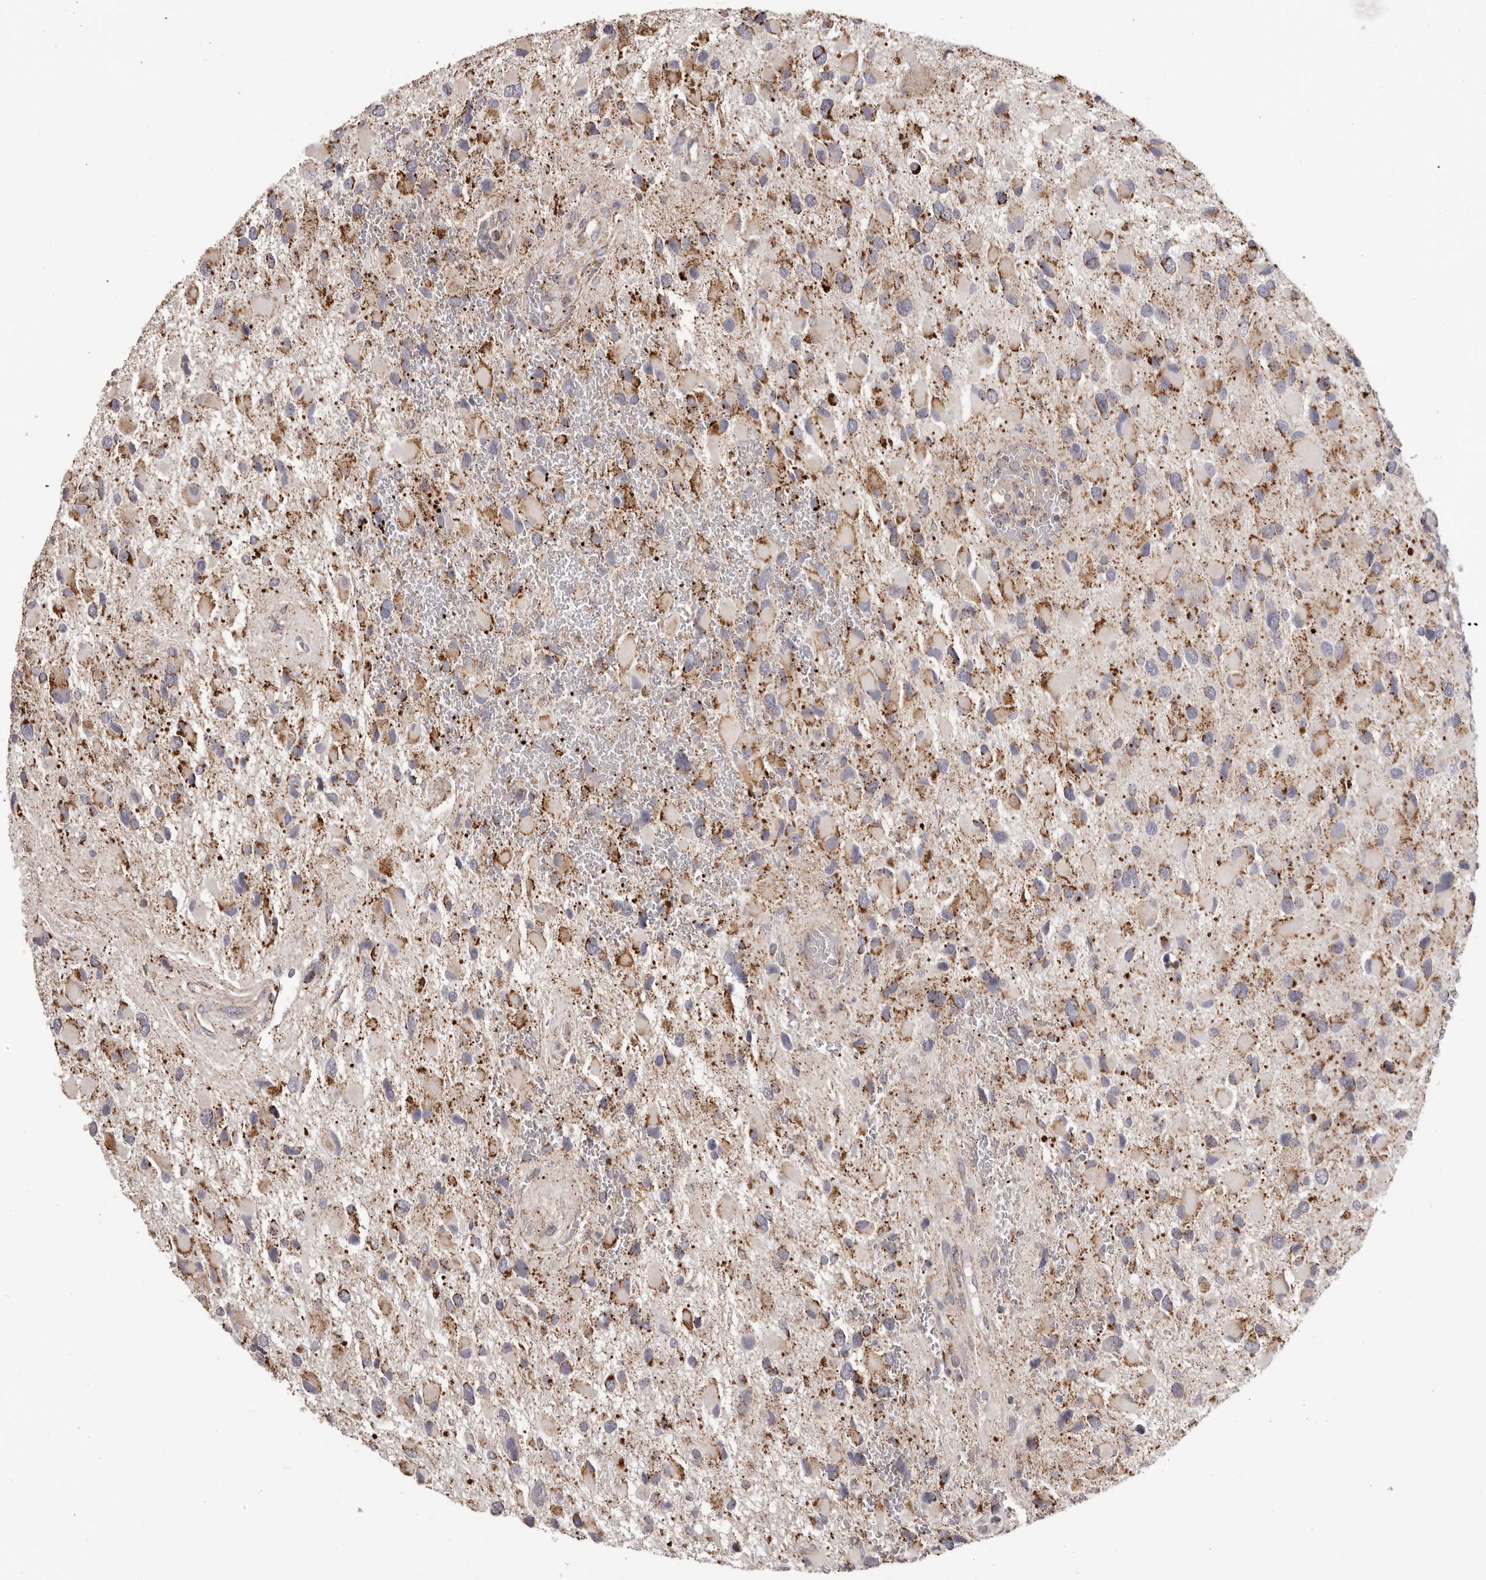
{"staining": {"intensity": "moderate", "quantity": "25%-75%", "location": "cytoplasmic/membranous"}, "tissue": "glioma", "cell_type": "Tumor cells", "image_type": "cancer", "snomed": [{"axis": "morphology", "description": "Glioma, malignant, High grade"}, {"axis": "topography", "description": "Brain"}], "caption": "Protein analysis of glioma tissue displays moderate cytoplasmic/membranous expression in approximately 25%-75% of tumor cells. The staining is performed using DAB brown chromogen to label protein expression. The nuclei are counter-stained blue using hematoxylin.", "gene": "CHRM2", "patient": {"sex": "male", "age": 53}}